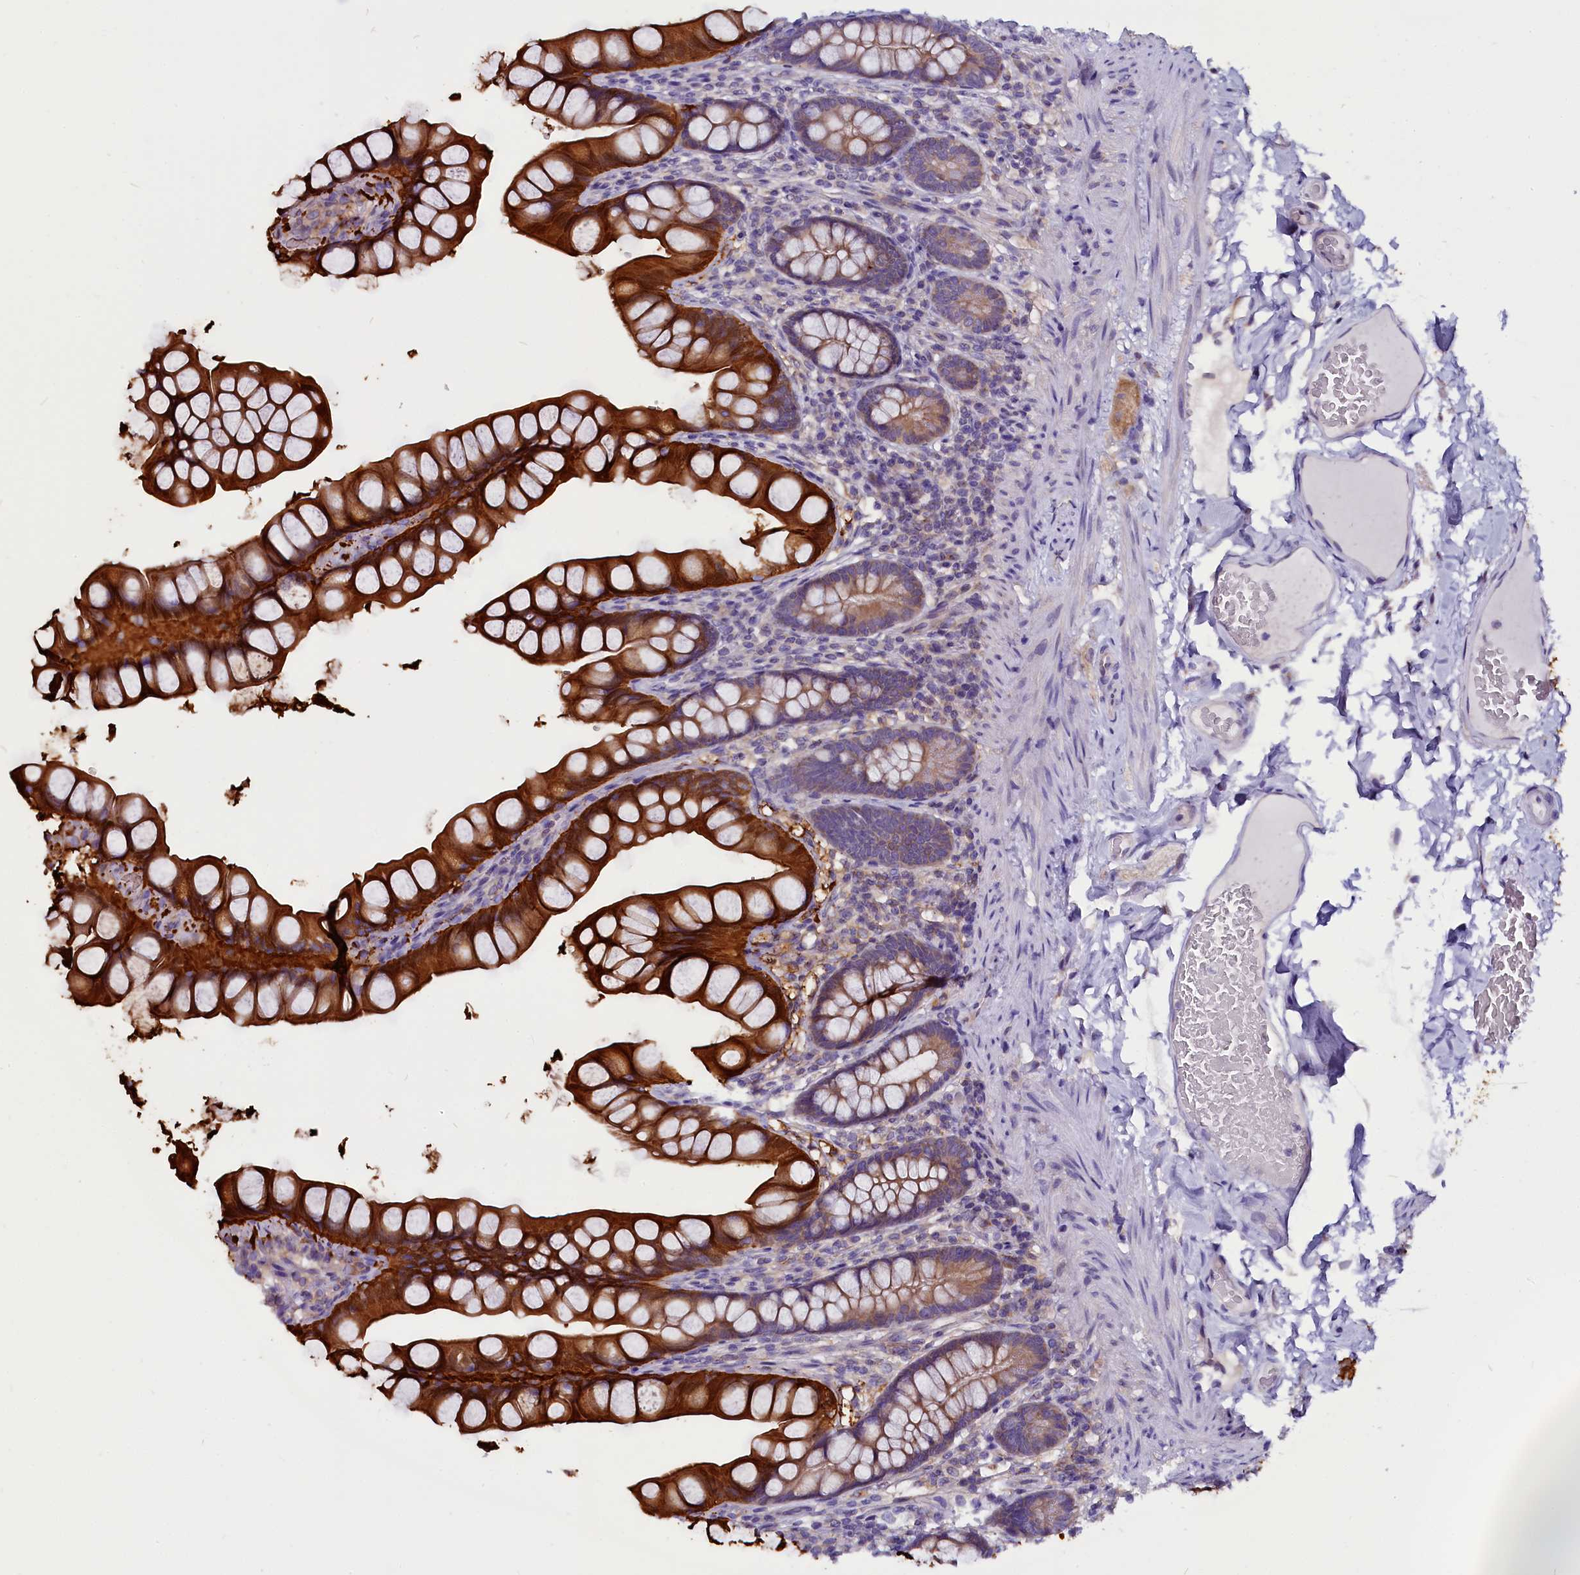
{"staining": {"intensity": "strong", "quantity": "25%-75%", "location": "cytoplasmic/membranous"}, "tissue": "small intestine", "cell_type": "Glandular cells", "image_type": "normal", "snomed": [{"axis": "morphology", "description": "Normal tissue, NOS"}, {"axis": "topography", "description": "Small intestine"}], "caption": "The histopathology image reveals immunohistochemical staining of benign small intestine. There is strong cytoplasmic/membranous expression is appreciated in approximately 25%-75% of glandular cells.", "gene": "CEP170", "patient": {"sex": "male", "age": 70}}